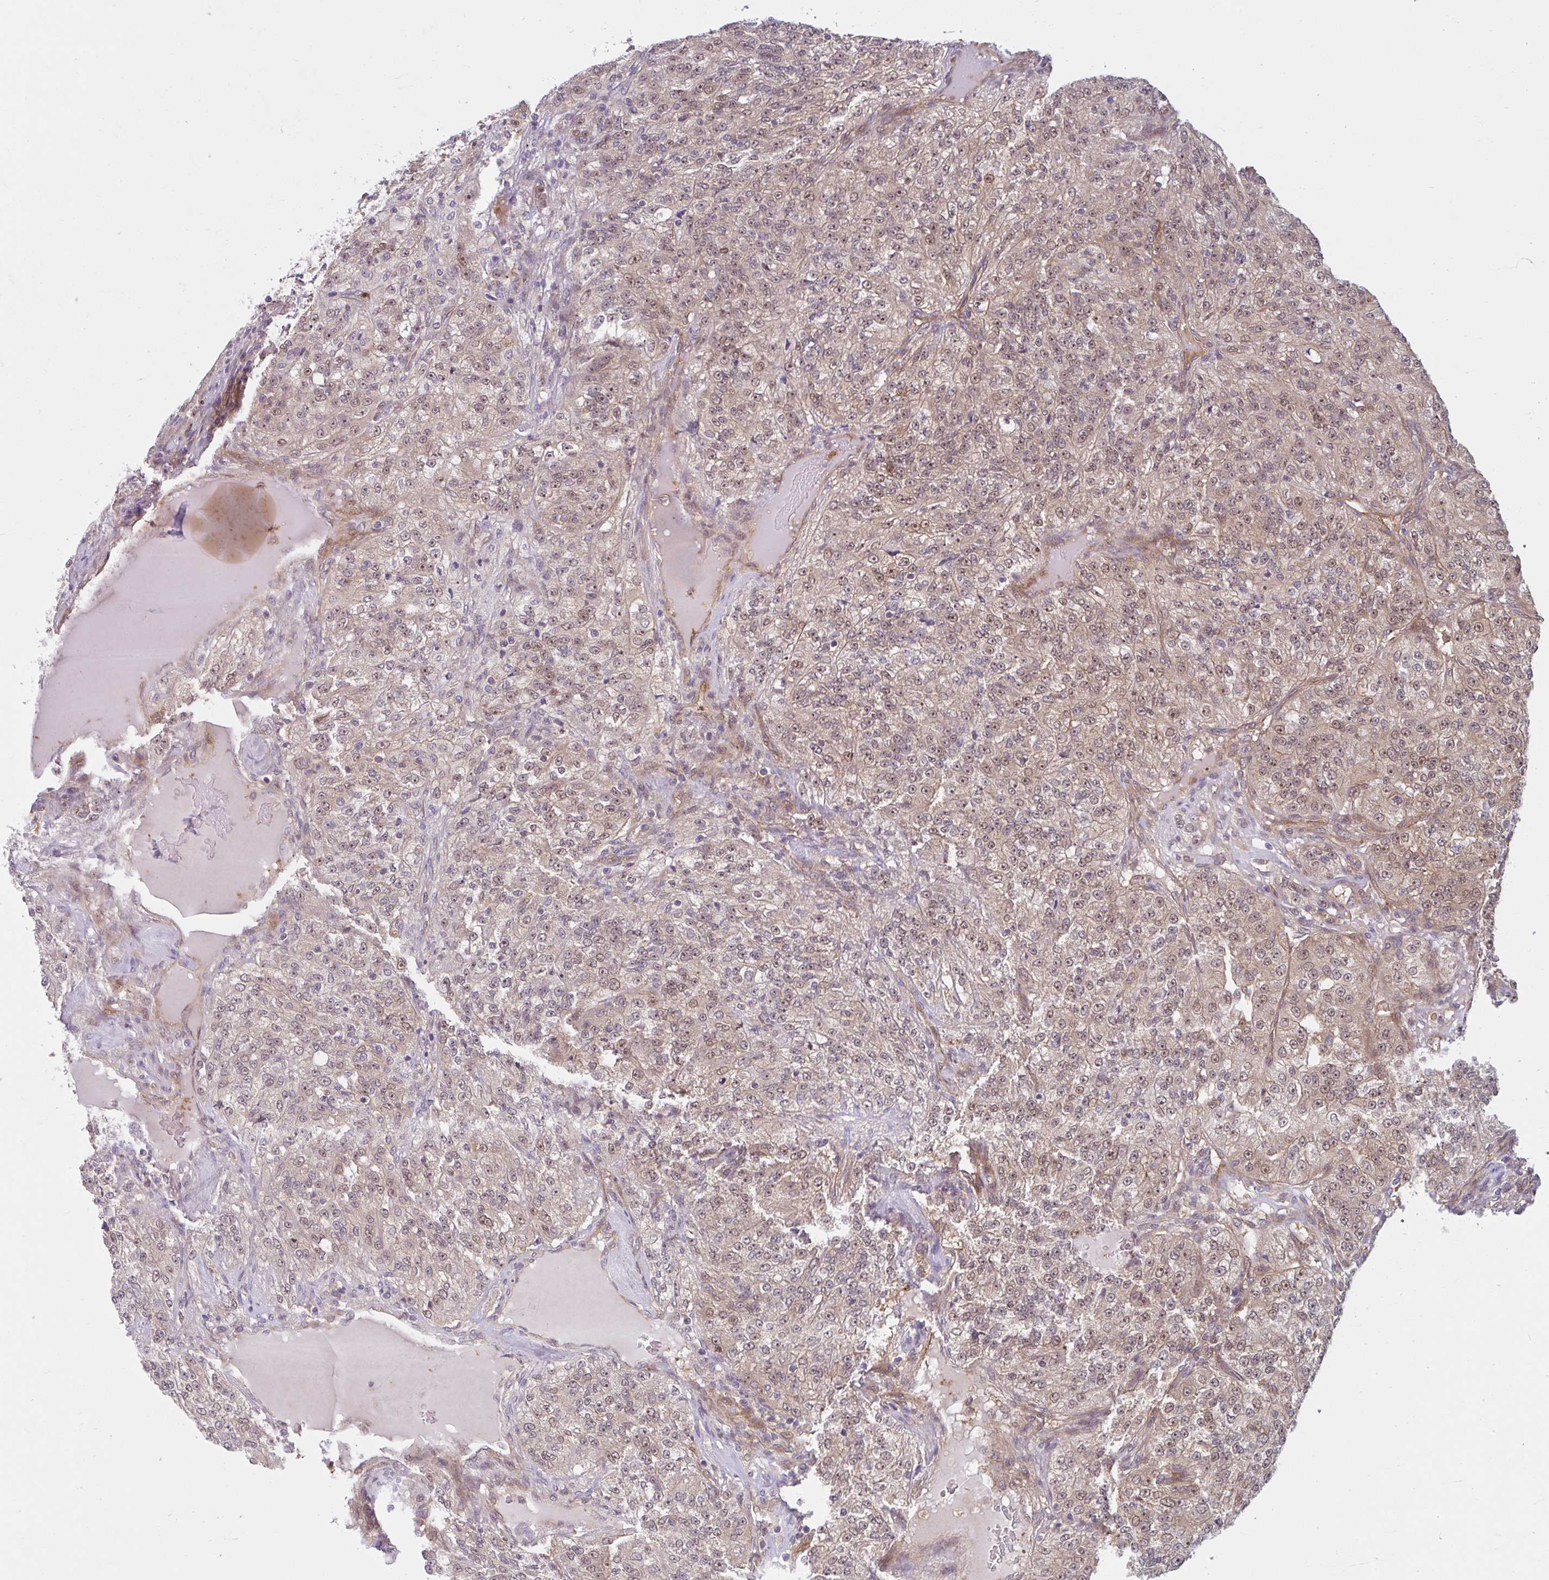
{"staining": {"intensity": "moderate", "quantity": "25%-75%", "location": "cytoplasmic/membranous,nuclear"}, "tissue": "renal cancer", "cell_type": "Tumor cells", "image_type": "cancer", "snomed": [{"axis": "morphology", "description": "Adenocarcinoma, NOS"}, {"axis": "topography", "description": "Kidney"}], "caption": "Tumor cells exhibit medium levels of moderate cytoplasmic/membranous and nuclear staining in about 25%-75% of cells in renal cancer.", "gene": "HMBS", "patient": {"sex": "female", "age": 63}}